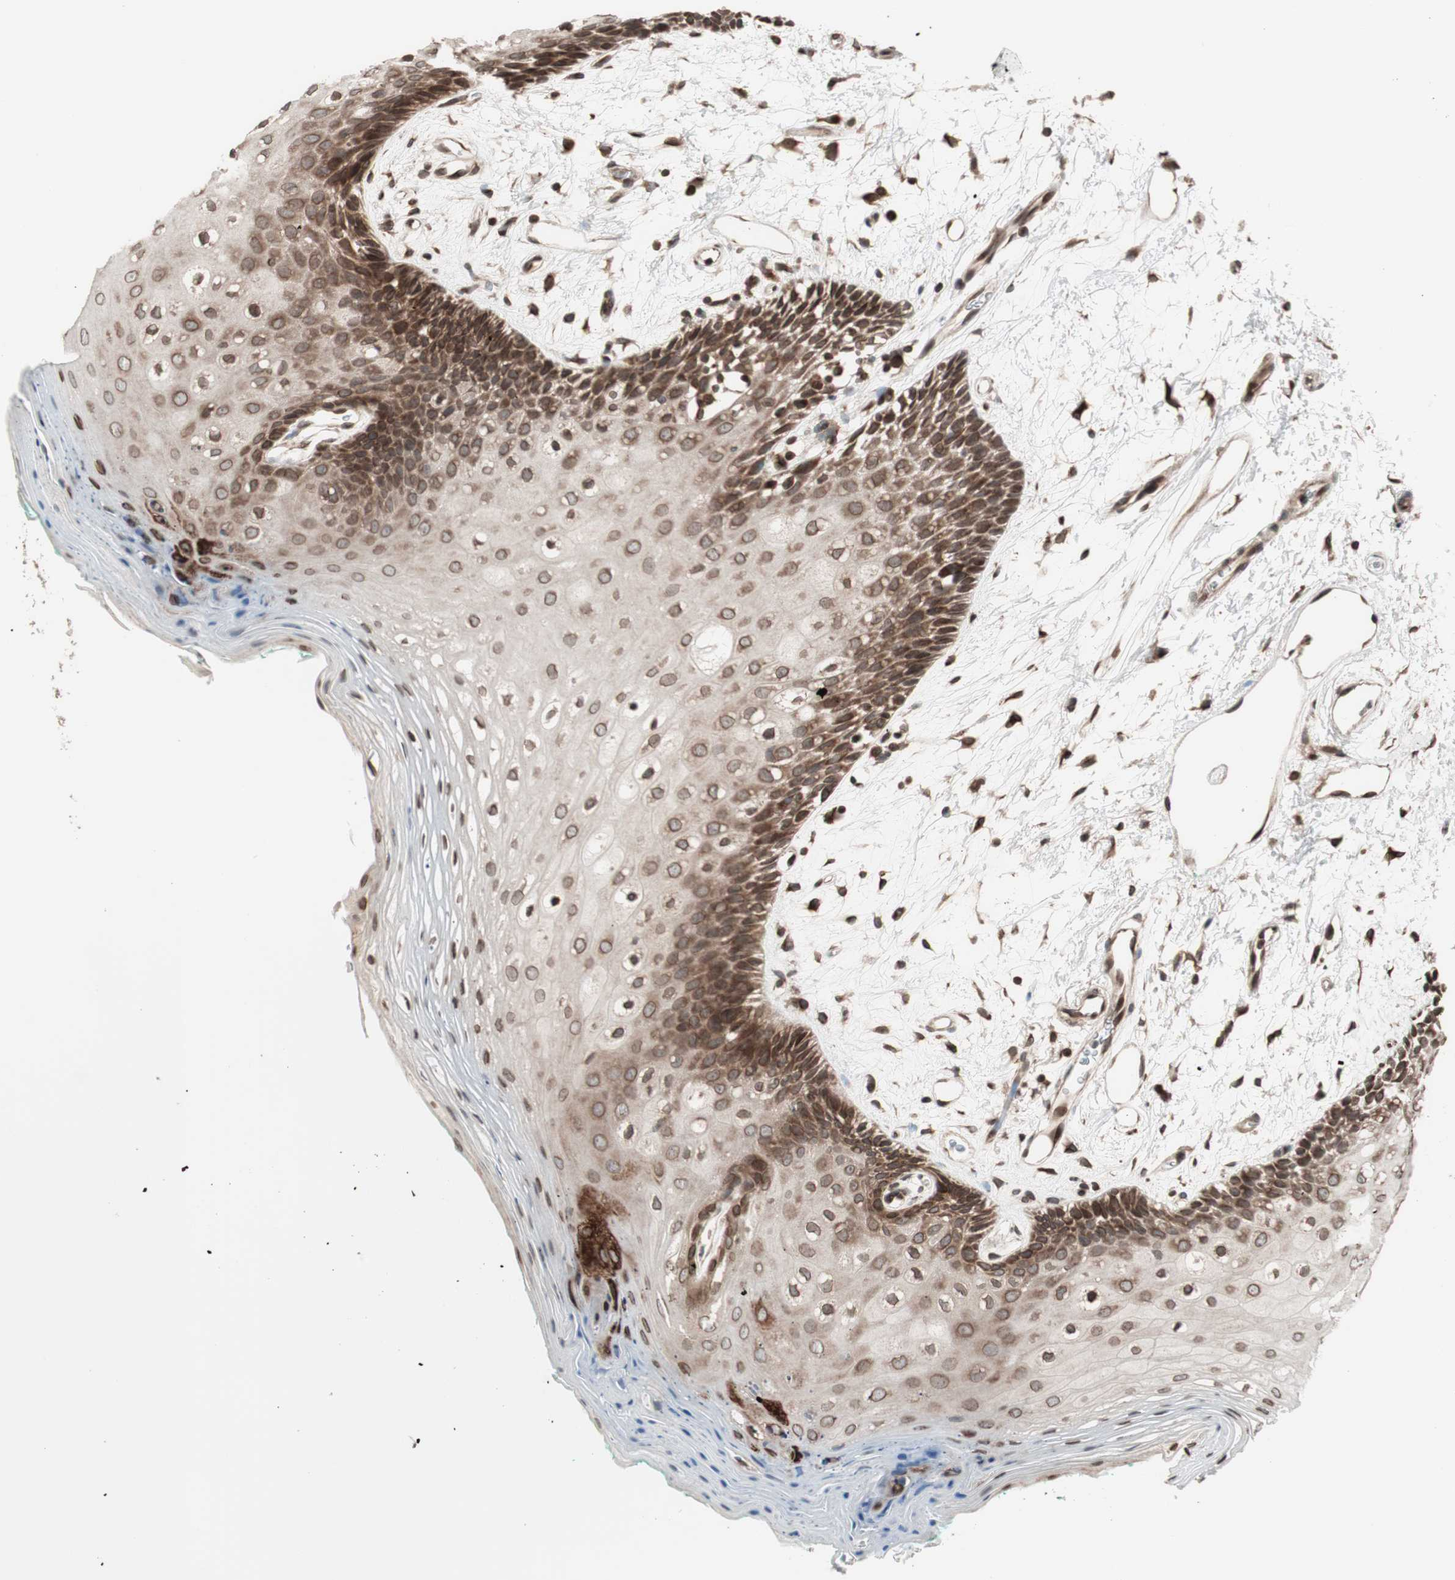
{"staining": {"intensity": "strong", "quantity": ">75%", "location": "cytoplasmic/membranous,nuclear"}, "tissue": "oral mucosa", "cell_type": "Squamous epithelial cells", "image_type": "normal", "snomed": [{"axis": "morphology", "description": "Normal tissue, NOS"}, {"axis": "topography", "description": "Skeletal muscle"}, {"axis": "topography", "description": "Oral tissue"}, {"axis": "topography", "description": "Peripheral nerve tissue"}], "caption": "A high-resolution image shows IHC staining of normal oral mucosa, which displays strong cytoplasmic/membranous,nuclear positivity in about >75% of squamous epithelial cells.", "gene": "NUP62", "patient": {"sex": "female", "age": 84}}